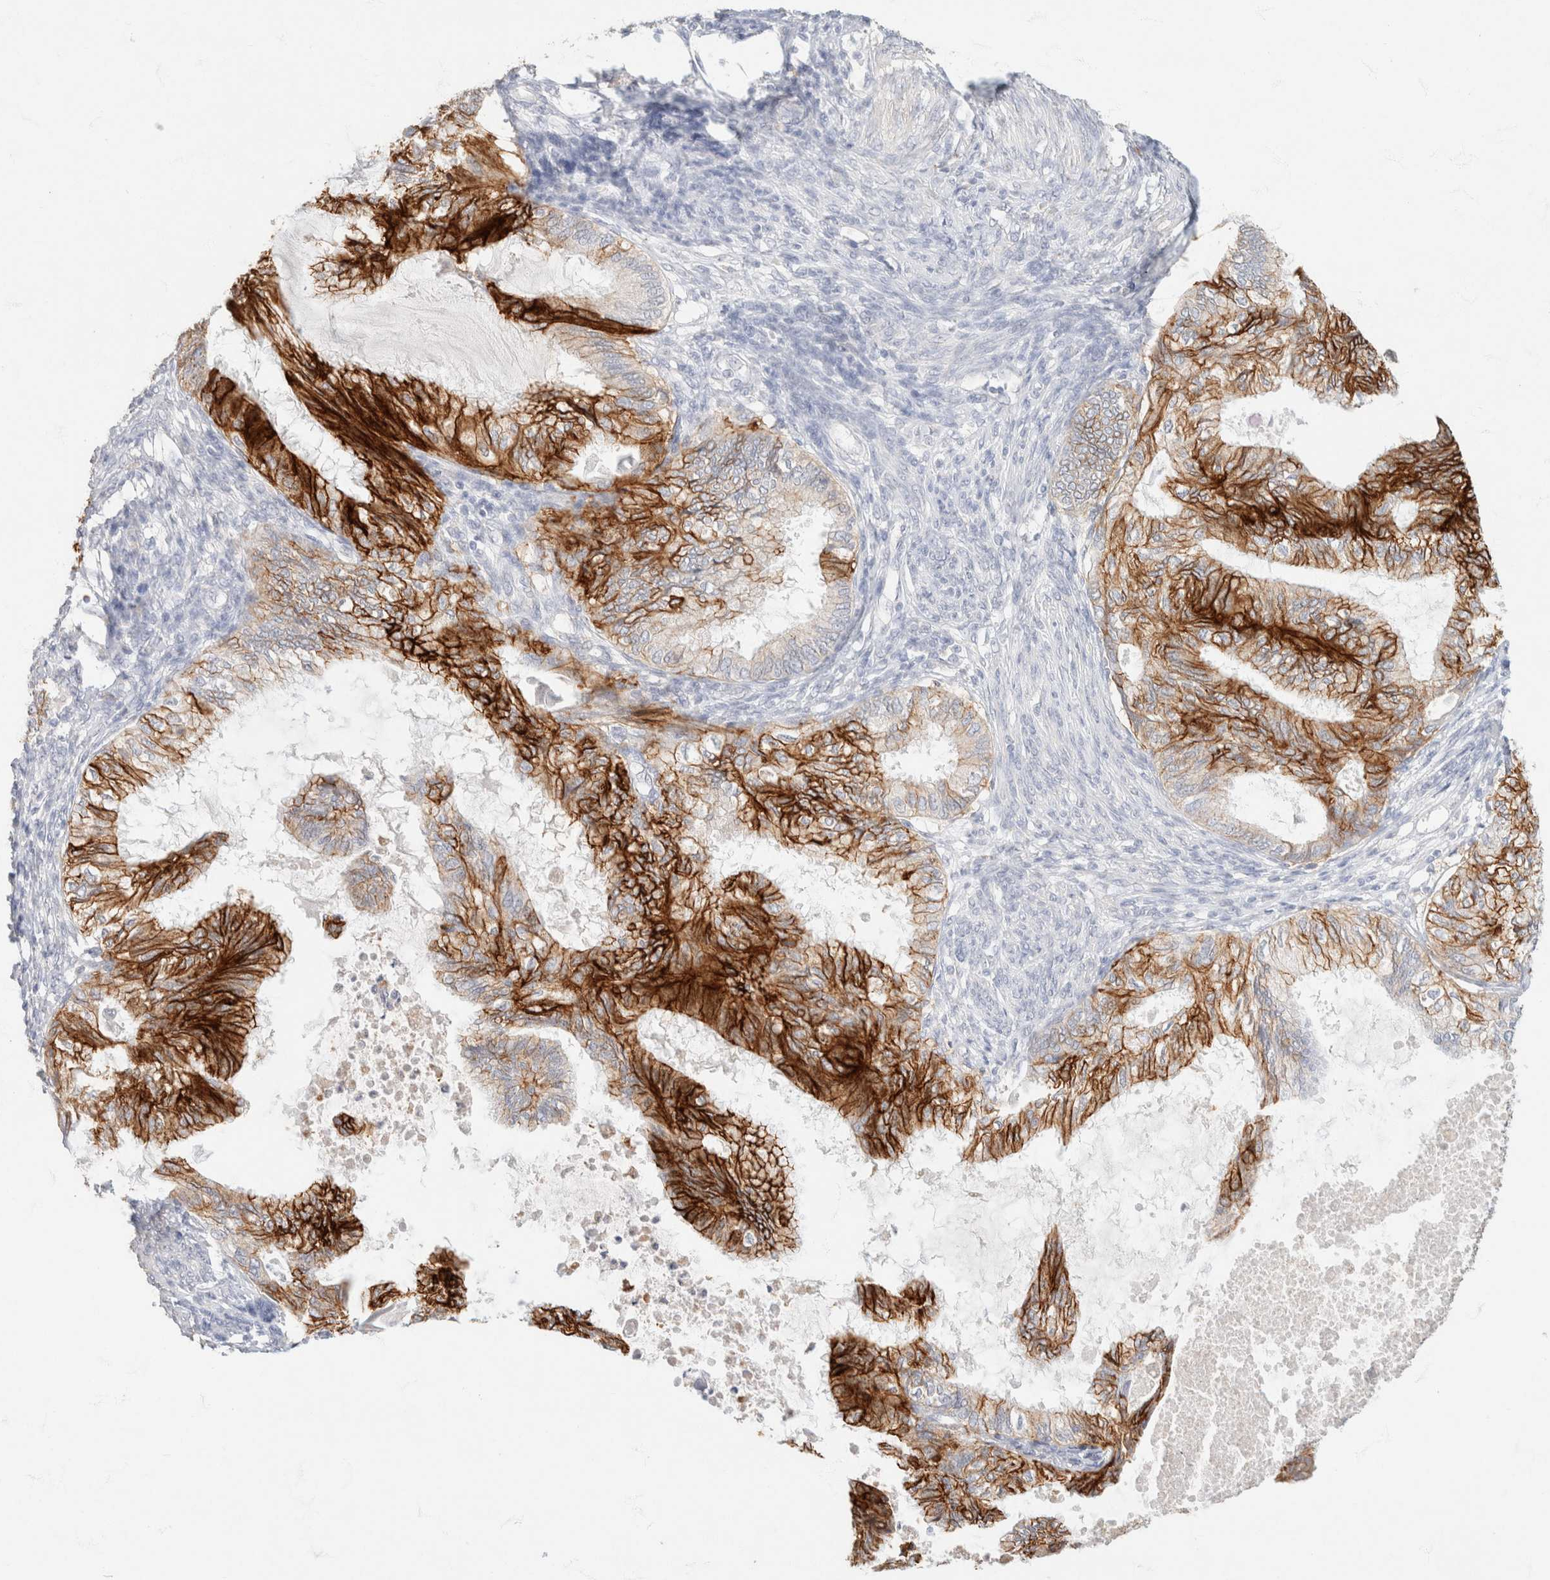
{"staining": {"intensity": "strong", "quantity": "25%-75%", "location": "cytoplasmic/membranous"}, "tissue": "cervical cancer", "cell_type": "Tumor cells", "image_type": "cancer", "snomed": [{"axis": "morphology", "description": "Normal tissue, NOS"}, {"axis": "morphology", "description": "Adenocarcinoma, NOS"}, {"axis": "topography", "description": "Cervix"}, {"axis": "topography", "description": "Endometrium"}], "caption": "Immunohistochemical staining of human cervical cancer (adenocarcinoma) shows high levels of strong cytoplasmic/membranous positivity in about 25%-75% of tumor cells. The staining was performed using DAB (3,3'-diaminobenzidine), with brown indicating positive protein expression. Nuclei are stained blue with hematoxylin.", "gene": "CA12", "patient": {"sex": "female", "age": 86}}